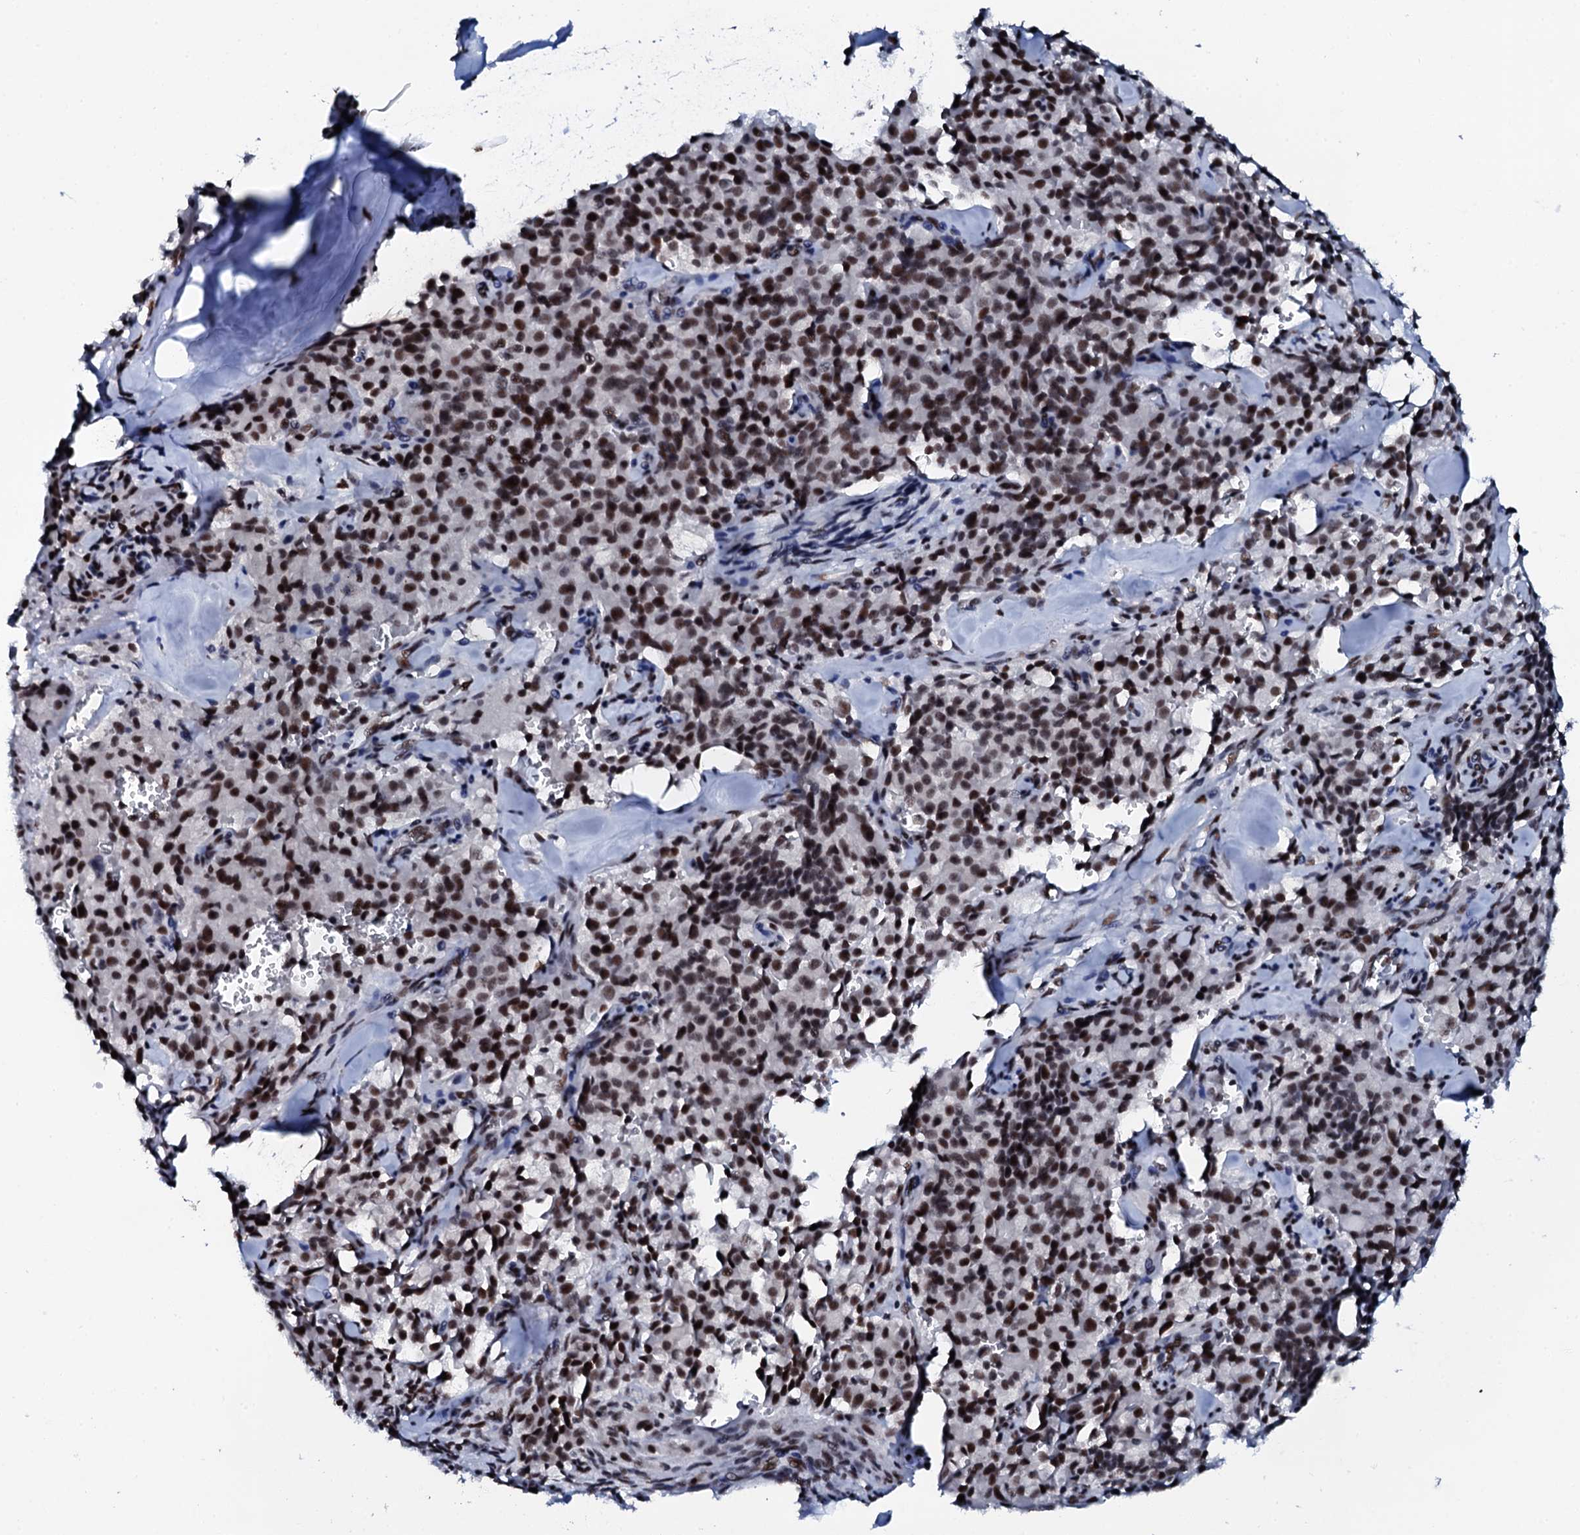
{"staining": {"intensity": "strong", "quantity": ">75%", "location": "nuclear"}, "tissue": "pancreatic cancer", "cell_type": "Tumor cells", "image_type": "cancer", "snomed": [{"axis": "morphology", "description": "Adenocarcinoma, NOS"}, {"axis": "topography", "description": "Pancreas"}], "caption": "Human adenocarcinoma (pancreatic) stained for a protein (brown) displays strong nuclear positive staining in approximately >75% of tumor cells.", "gene": "NKAPD1", "patient": {"sex": "male", "age": 65}}